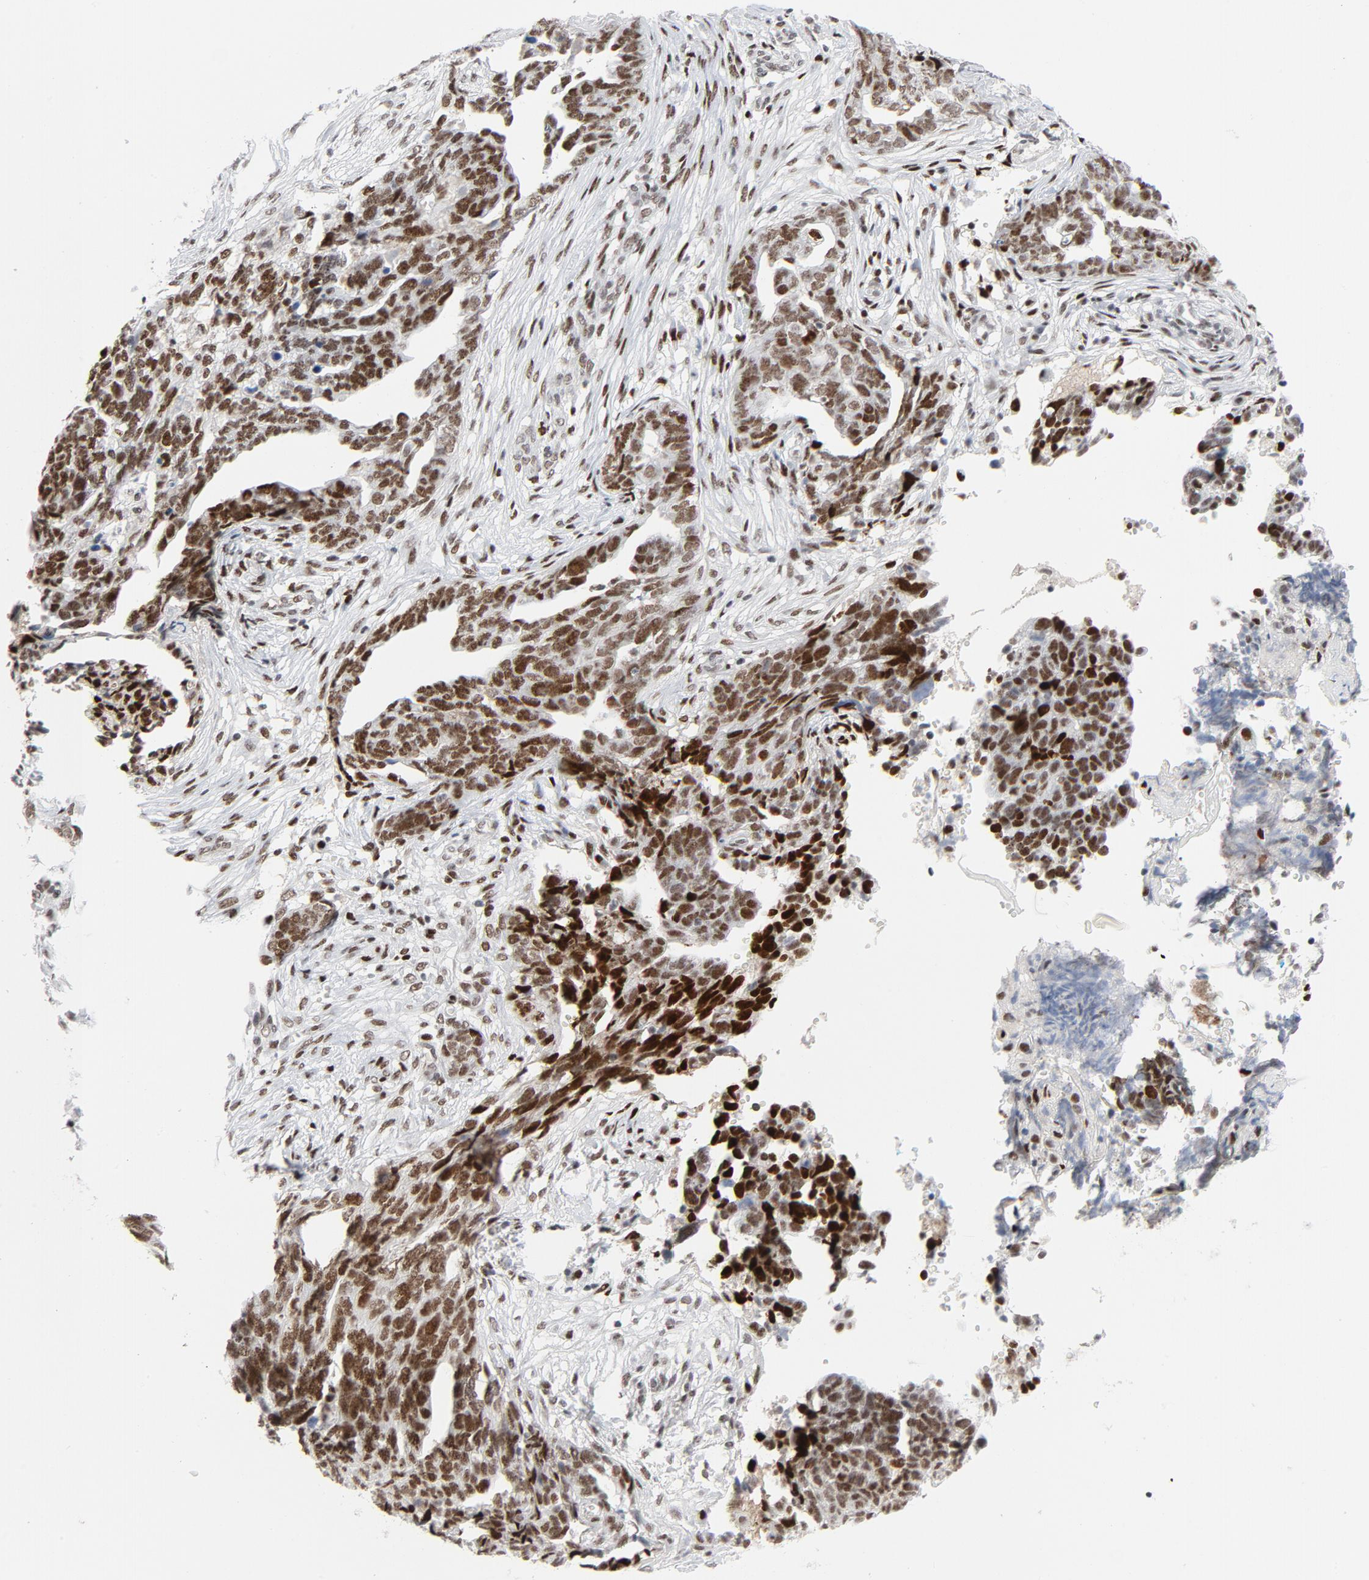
{"staining": {"intensity": "strong", "quantity": ">75%", "location": "nuclear"}, "tissue": "ovarian cancer", "cell_type": "Tumor cells", "image_type": "cancer", "snomed": [{"axis": "morphology", "description": "Normal tissue, NOS"}, {"axis": "morphology", "description": "Cystadenocarcinoma, serous, NOS"}, {"axis": "topography", "description": "Fallopian tube"}, {"axis": "topography", "description": "Ovary"}], "caption": "Ovarian cancer stained for a protein demonstrates strong nuclear positivity in tumor cells.", "gene": "HSF1", "patient": {"sex": "female", "age": 56}}